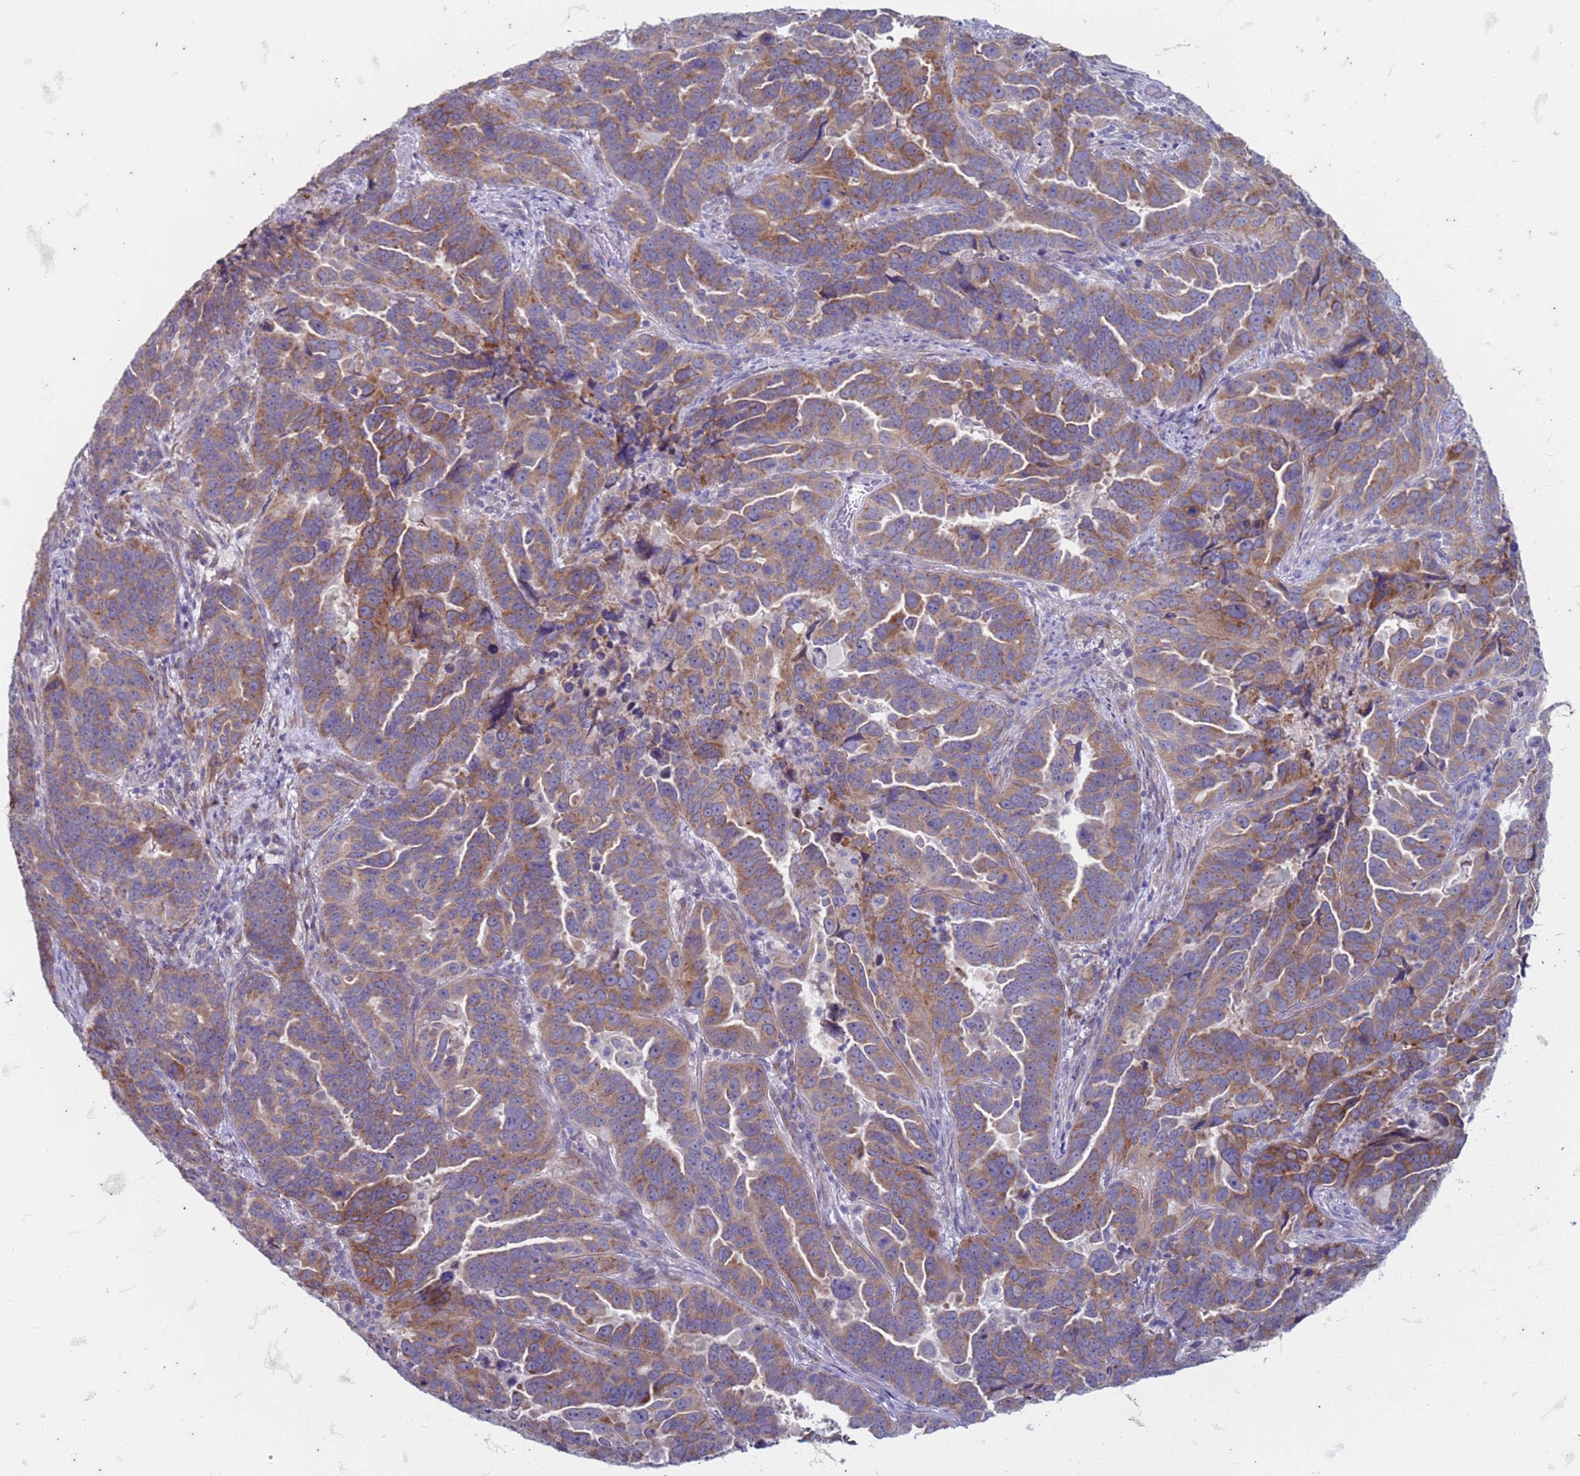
{"staining": {"intensity": "moderate", "quantity": ">75%", "location": "cytoplasmic/membranous"}, "tissue": "endometrial cancer", "cell_type": "Tumor cells", "image_type": "cancer", "snomed": [{"axis": "morphology", "description": "Adenocarcinoma, NOS"}, {"axis": "topography", "description": "Endometrium"}], "caption": "High-power microscopy captured an immunohistochemistry histopathology image of endometrial adenocarcinoma, revealing moderate cytoplasmic/membranous staining in about >75% of tumor cells.", "gene": "SUCO", "patient": {"sex": "female", "age": 65}}